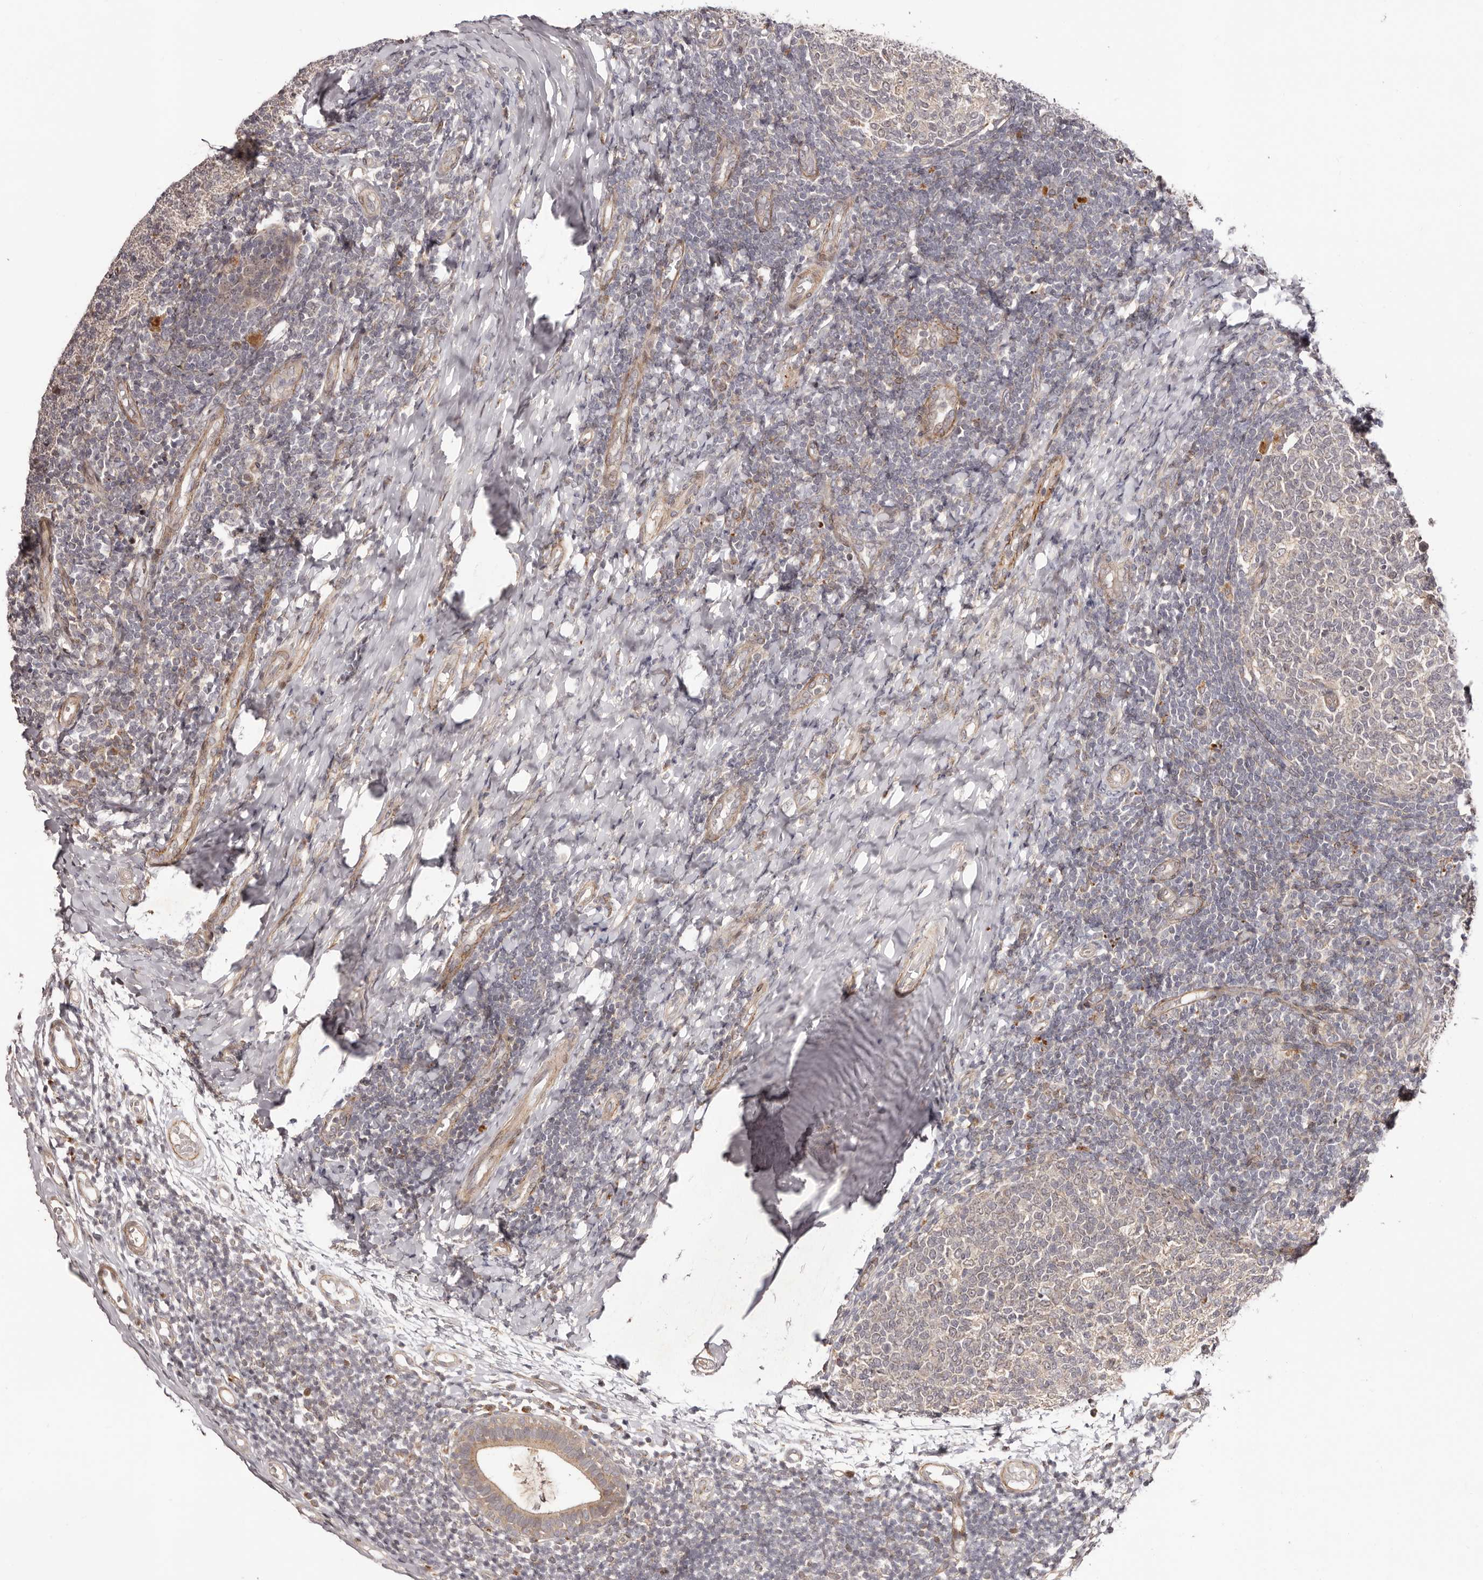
{"staining": {"intensity": "weak", "quantity": "25%-75%", "location": "cytoplasmic/membranous"}, "tissue": "tonsil", "cell_type": "Germinal center cells", "image_type": "normal", "snomed": [{"axis": "morphology", "description": "Normal tissue, NOS"}, {"axis": "topography", "description": "Tonsil"}], "caption": "There is low levels of weak cytoplasmic/membranous positivity in germinal center cells of benign tonsil, as demonstrated by immunohistochemical staining (brown color).", "gene": "MICAL2", "patient": {"sex": "female", "age": 19}}